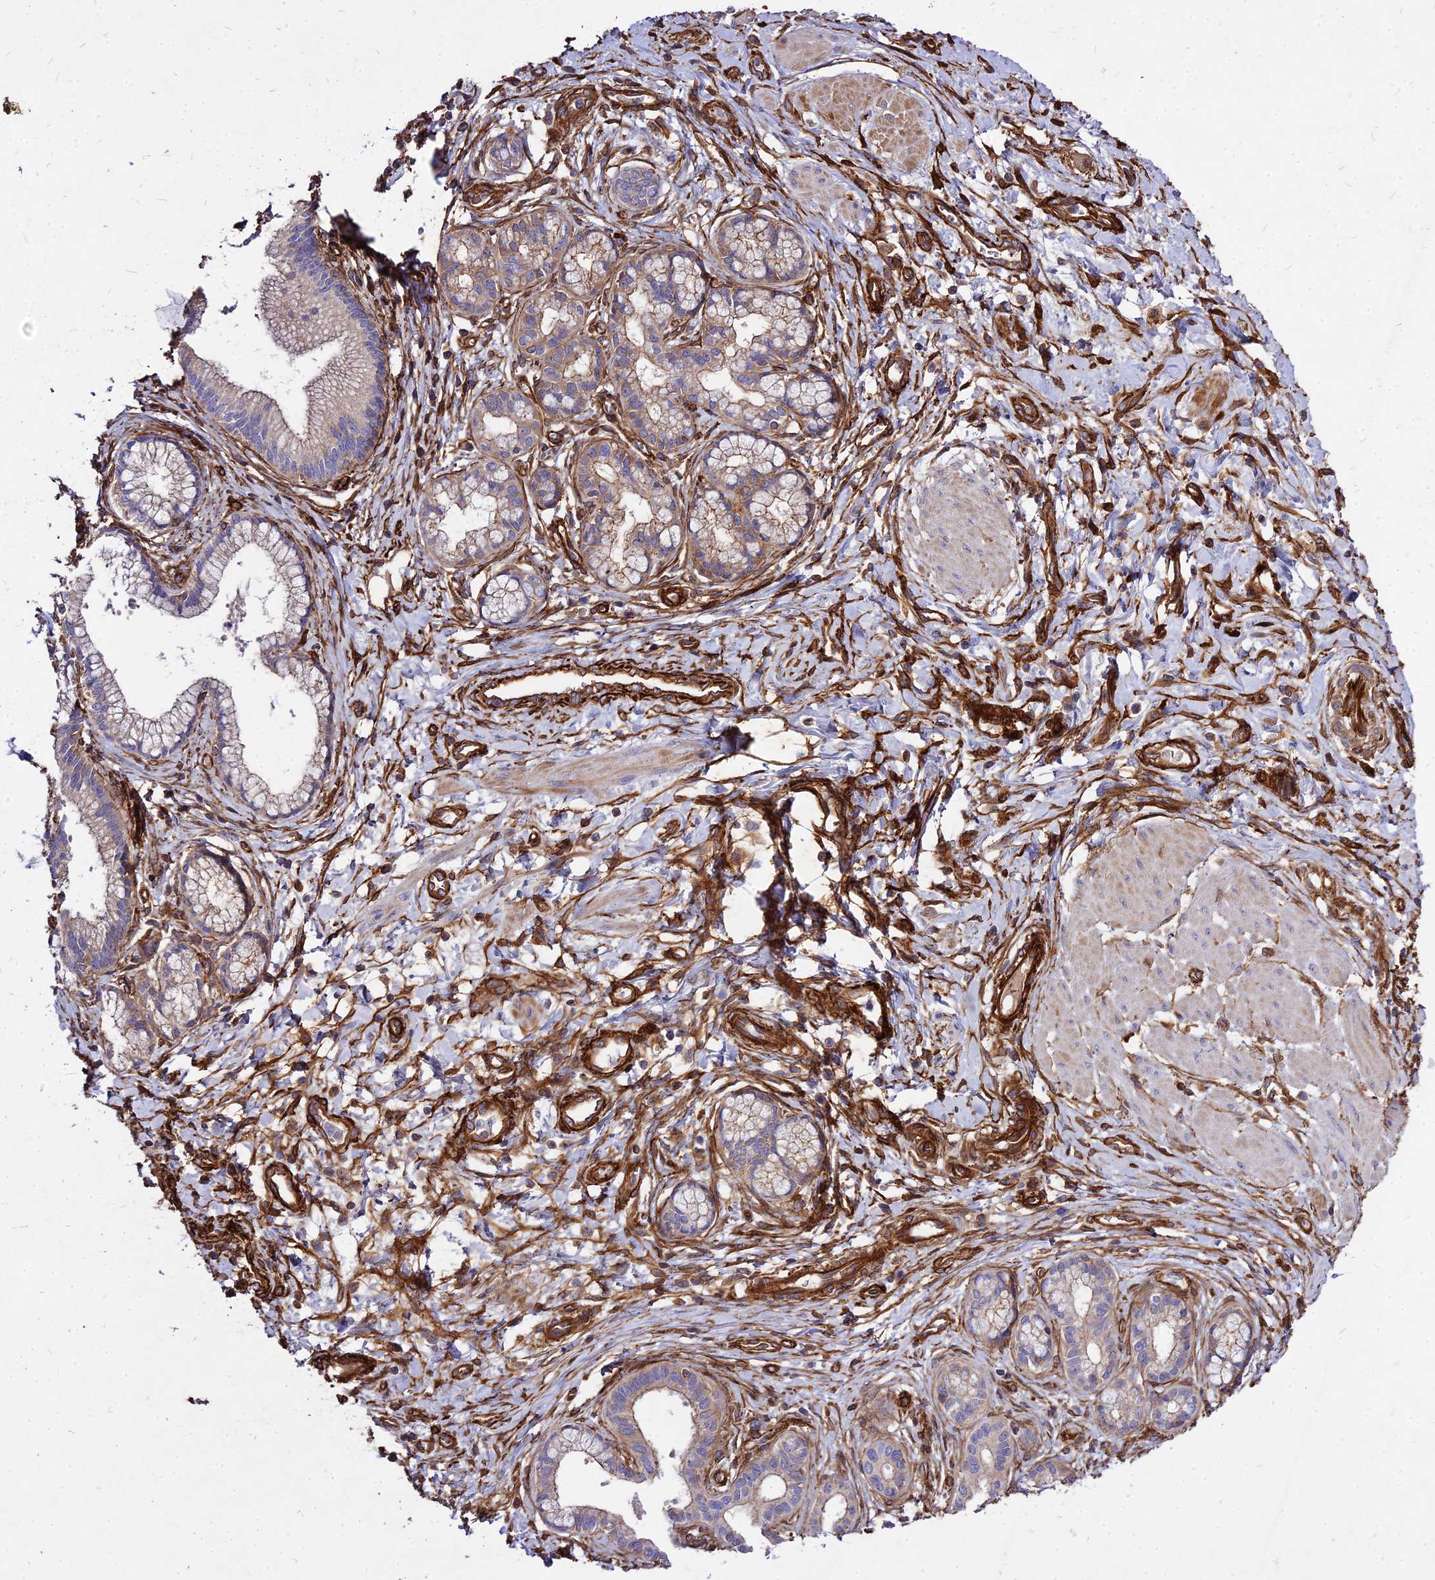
{"staining": {"intensity": "moderate", "quantity": "25%-75%", "location": "cytoplasmic/membranous"}, "tissue": "pancreatic cancer", "cell_type": "Tumor cells", "image_type": "cancer", "snomed": [{"axis": "morphology", "description": "Adenocarcinoma, NOS"}, {"axis": "topography", "description": "Pancreas"}], "caption": "IHC (DAB (3,3'-diaminobenzidine)) staining of adenocarcinoma (pancreatic) demonstrates moderate cytoplasmic/membranous protein expression in approximately 25%-75% of tumor cells.", "gene": "EFCC1", "patient": {"sex": "male", "age": 72}}